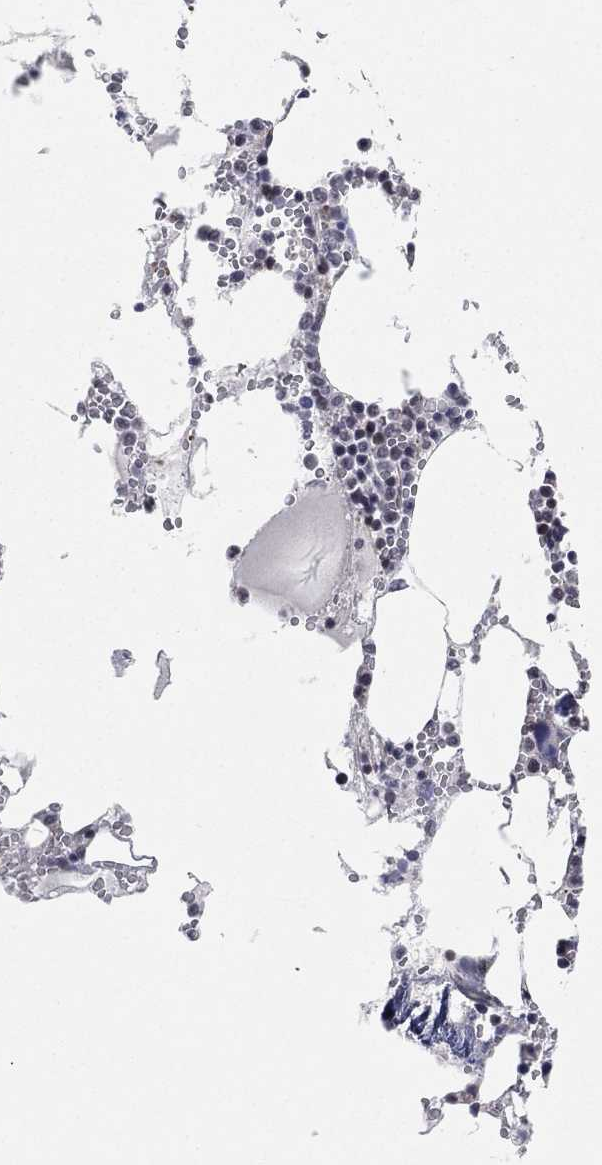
{"staining": {"intensity": "moderate", "quantity": "<25%", "location": "nuclear"}, "tissue": "bone marrow", "cell_type": "Hematopoietic cells", "image_type": "normal", "snomed": [{"axis": "morphology", "description": "Normal tissue, NOS"}, {"axis": "topography", "description": "Bone marrow"}], "caption": "Hematopoietic cells exhibit low levels of moderate nuclear expression in approximately <25% of cells in benign human bone marrow.", "gene": "RSRC2", "patient": {"sex": "female", "age": 64}}